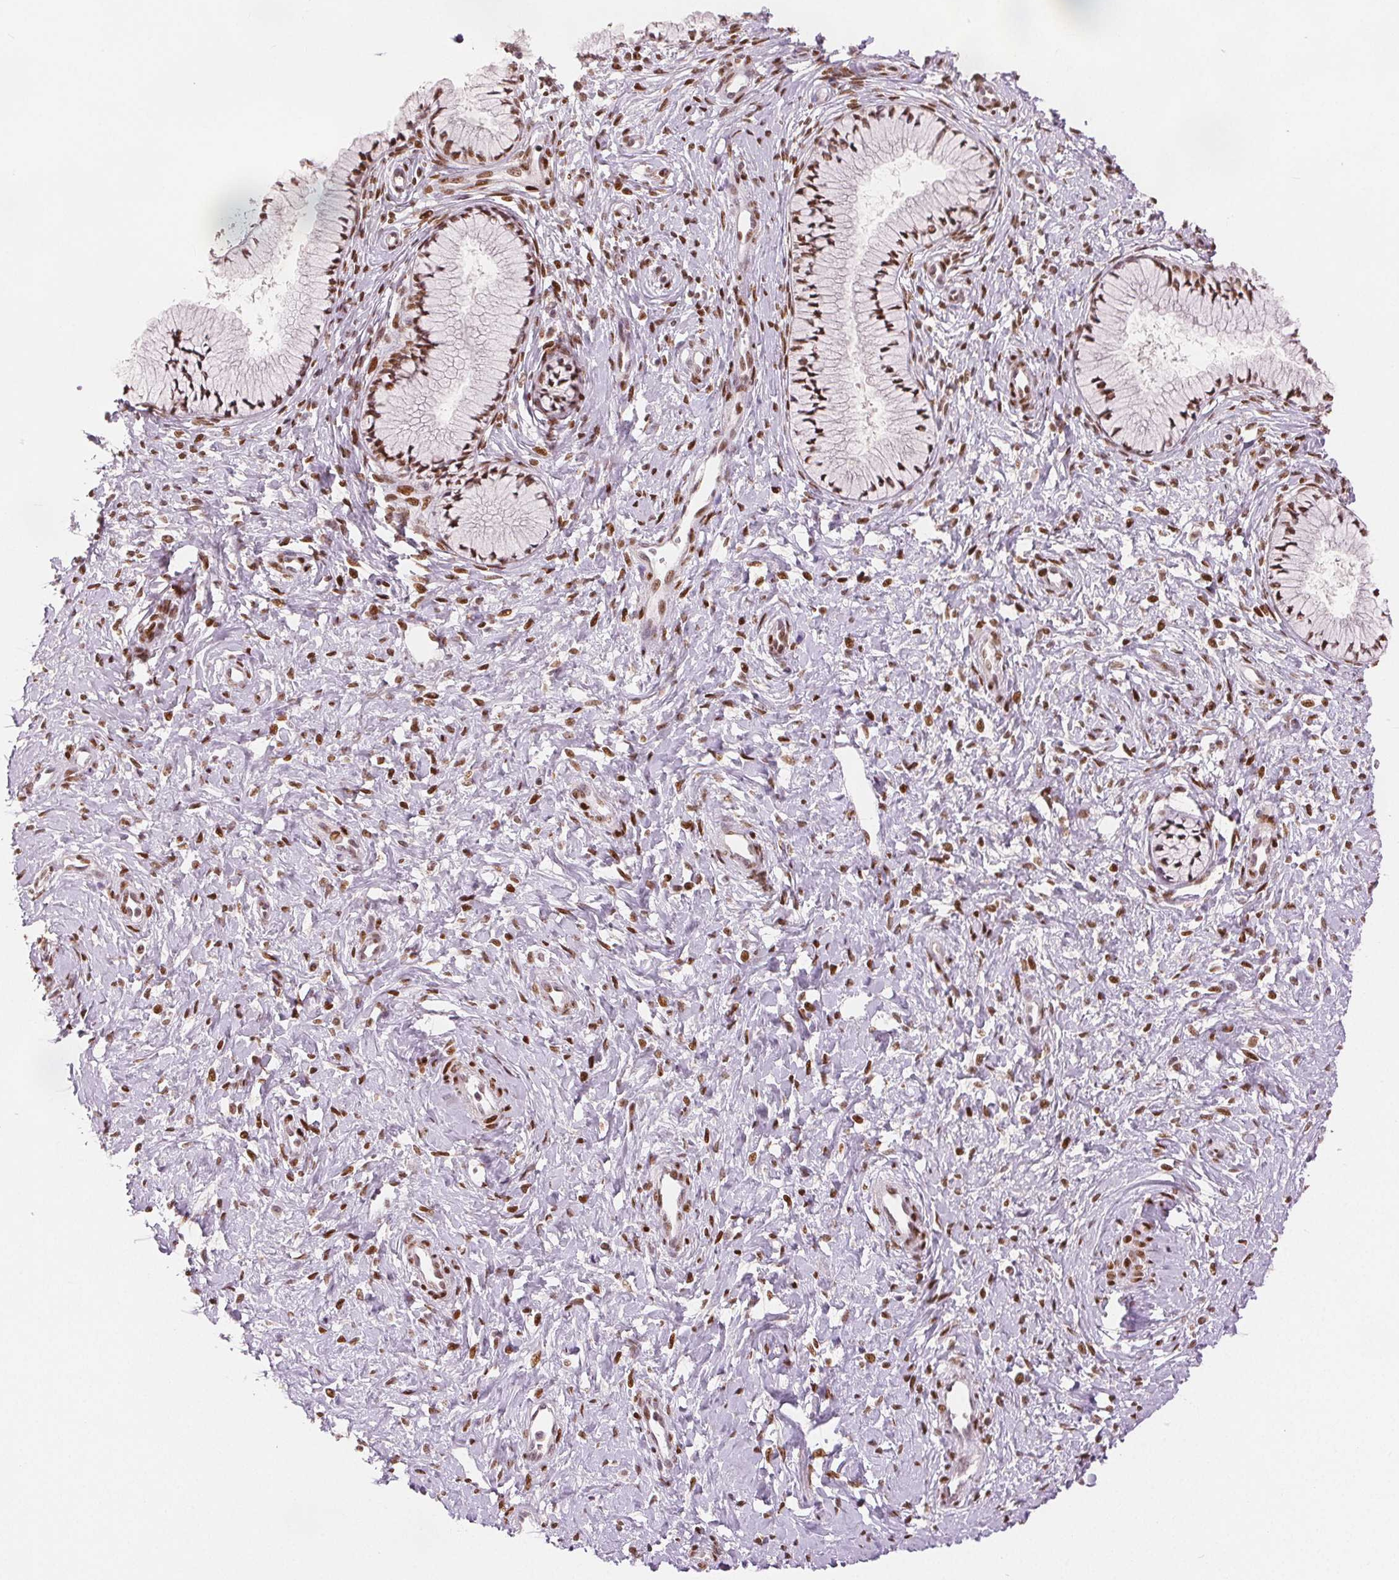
{"staining": {"intensity": "strong", "quantity": ">75%", "location": "nuclear"}, "tissue": "cervix", "cell_type": "Glandular cells", "image_type": "normal", "snomed": [{"axis": "morphology", "description": "Normal tissue, NOS"}, {"axis": "topography", "description": "Cervix"}], "caption": "Immunohistochemistry (IHC) (DAB) staining of benign human cervix reveals strong nuclear protein positivity in about >75% of glandular cells. The protein of interest is stained brown, and the nuclei are stained in blue (DAB (3,3'-diaminobenzidine) IHC with brightfield microscopy, high magnification).", "gene": "ZNF703", "patient": {"sex": "female", "age": 37}}